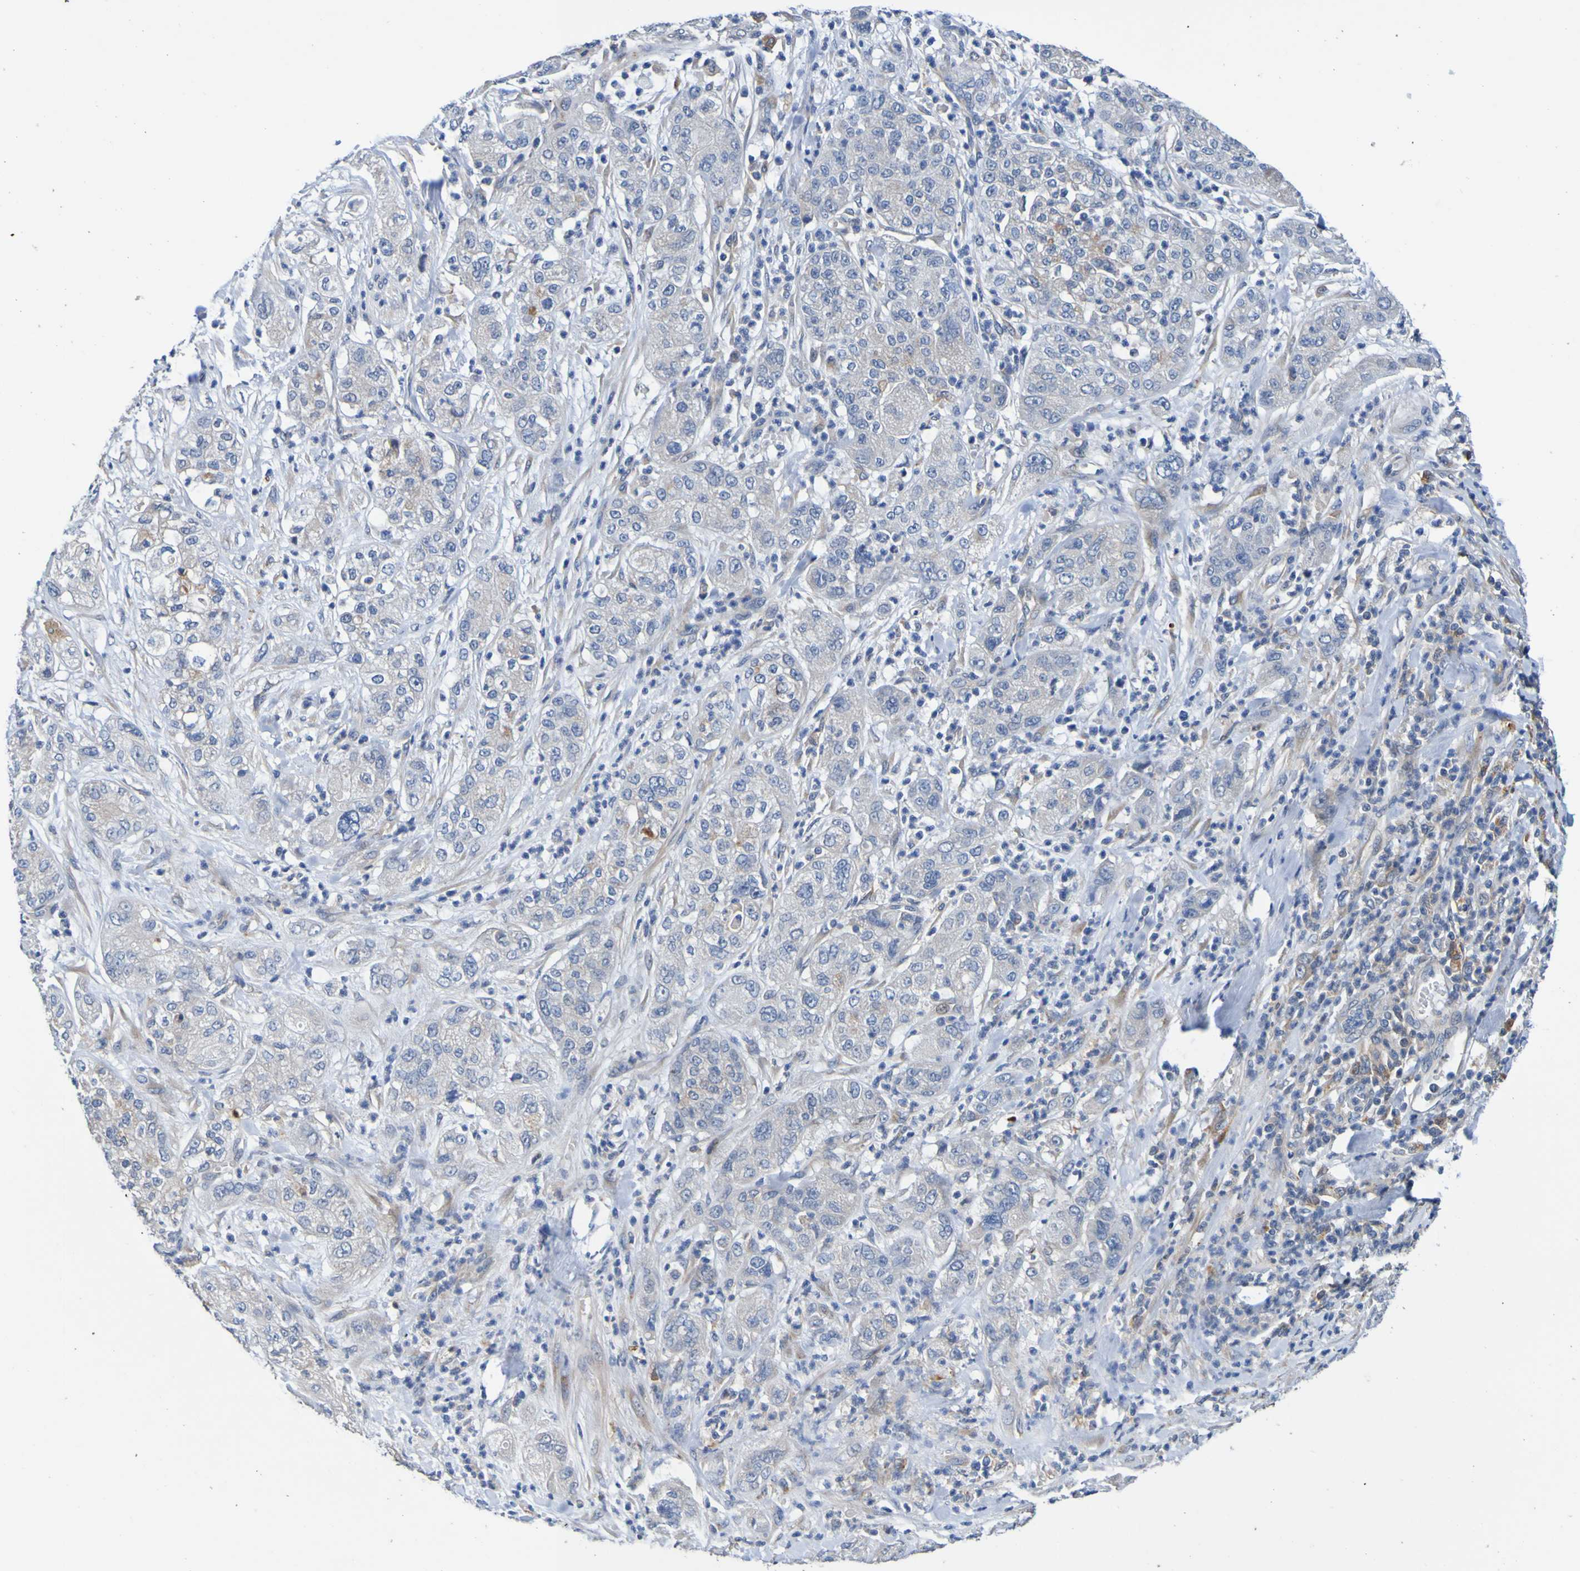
{"staining": {"intensity": "weak", "quantity": ">75%", "location": "cytoplasmic/membranous"}, "tissue": "pancreatic cancer", "cell_type": "Tumor cells", "image_type": "cancer", "snomed": [{"axis": "morphology", "description": "Adenocarcinoma, NOS"}, {"axis": "topography", "description": "Pancreas"}], "caption": "Brown immunohistochemical staining in human adenocarcinoma (pancreatic) demonstrates weak cytoplasmic/membranous positivity in approximately >75% of tumor cells.", "gene": "METAP2", "patient": {"sex": "female", "age": 78}}